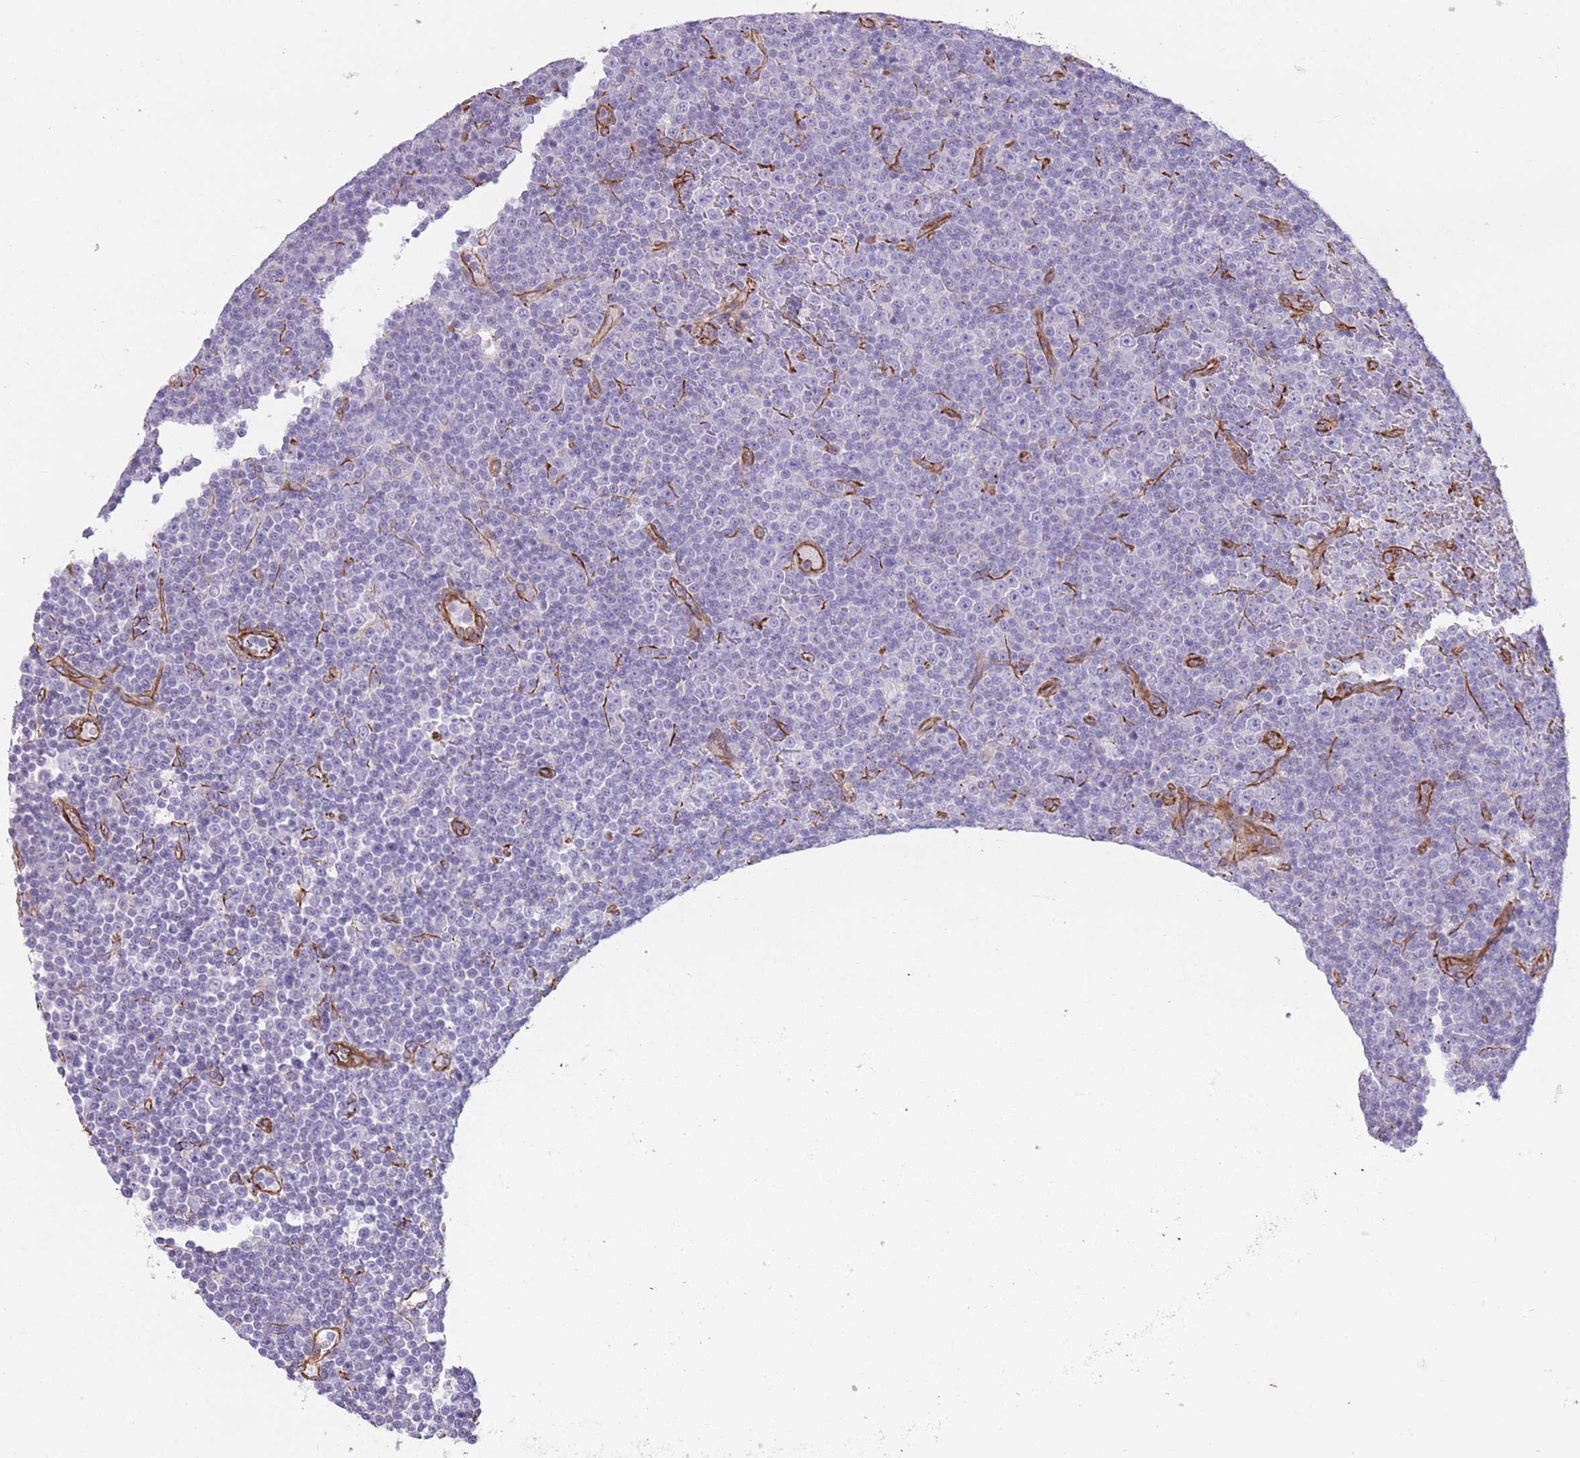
{"staining": {"intensity": "negative", "quantity": "none", "location": "none"}, "tissue": "lymphoma", "cell_type": "Tumor cells", "image_type": "cancer", "snomed": [{"axis": "morphology", "description": "Malignant lymphoma, non-Hodgkin's type, Low grade"}, {"axis": "topography", "description": "Lymph node"}], "caption": "Immunohistochemical staining of low-grade malignant lymphoma, non-Hodgkin's type reveals no significant positivity in tumor cells.", "gene": "PTCD1", "patient": {"sex": "female", "age": 67}}